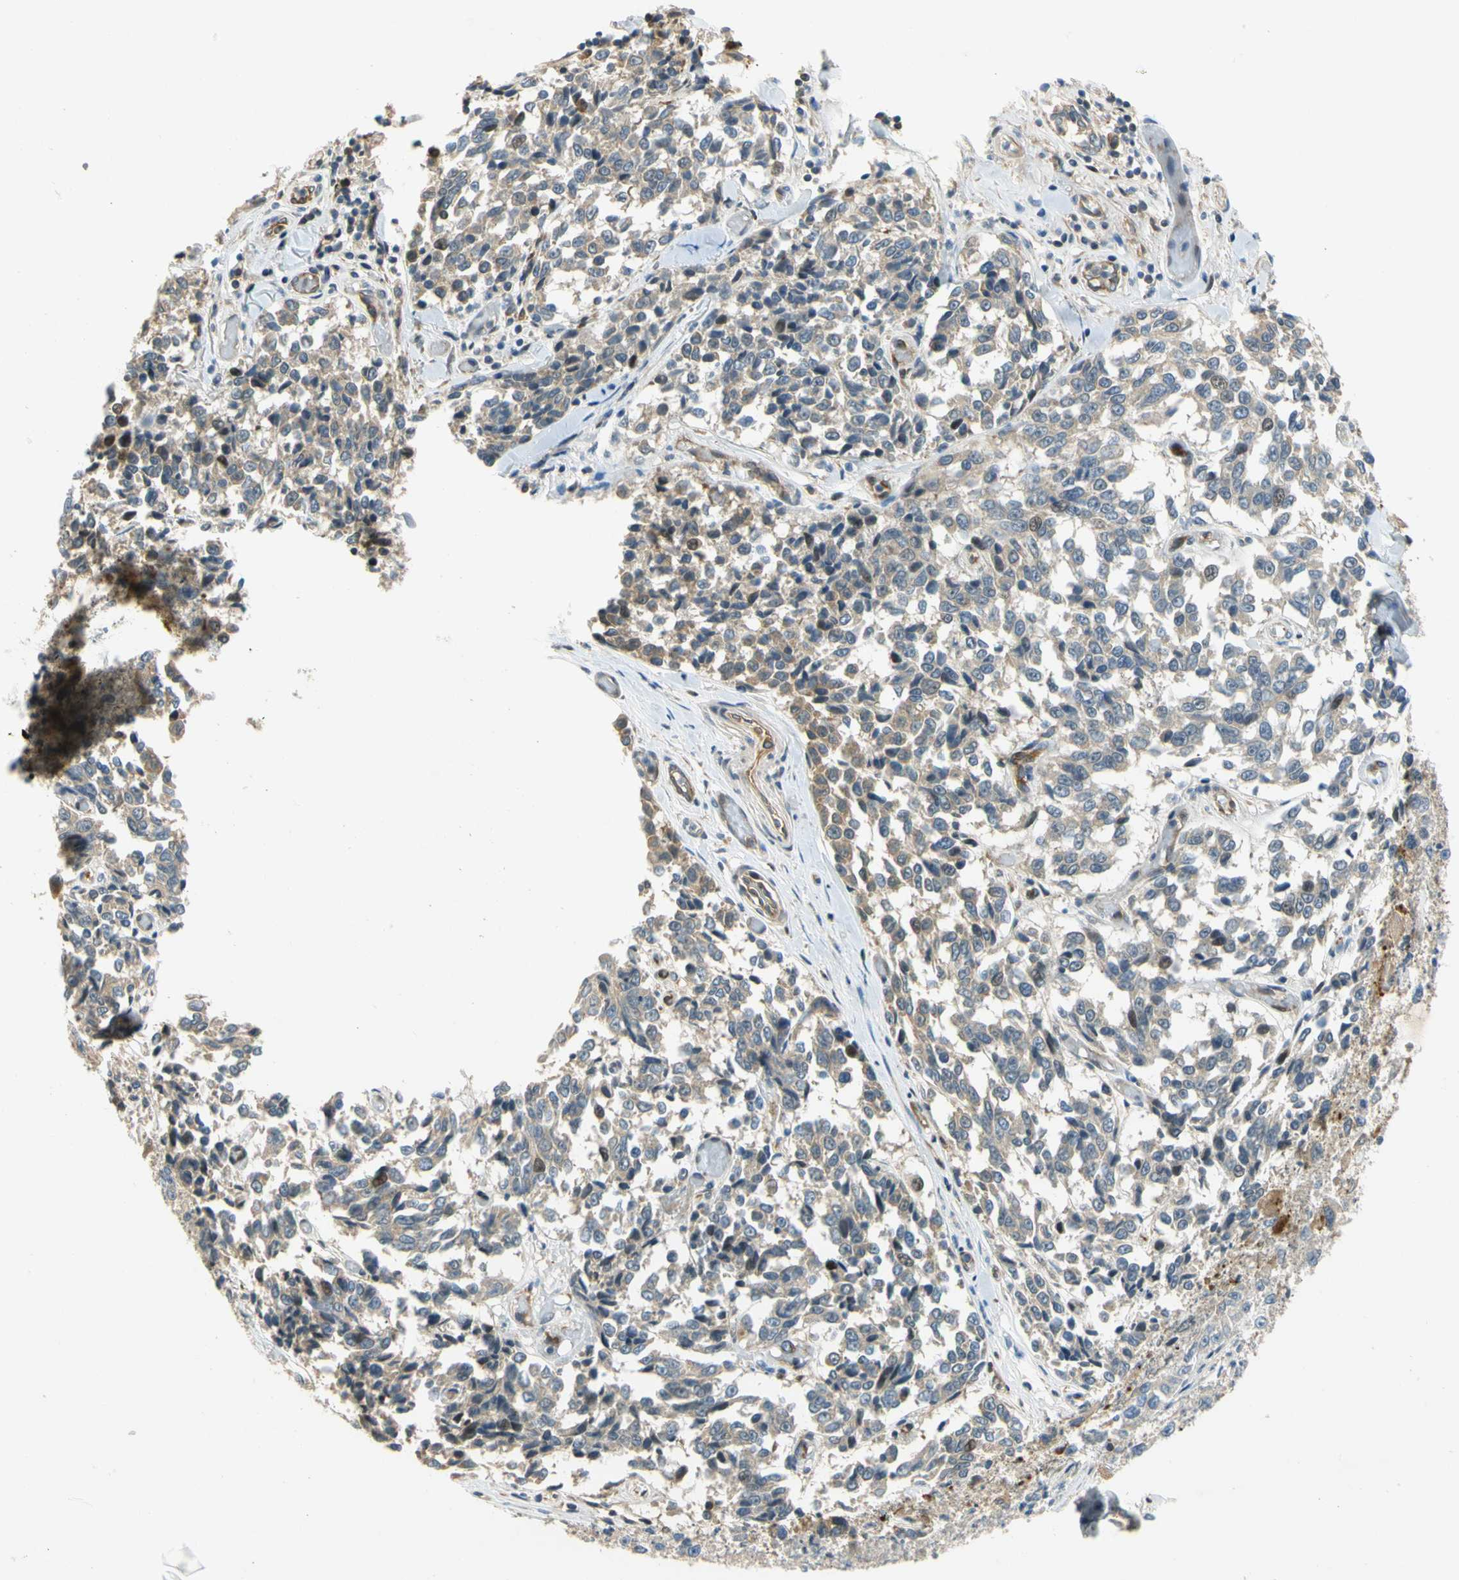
{"staining": {"intensity": "weak", "quantity": ">75%", "location": "cytoplasmic/membranous"}, "tissue": "melanoma", "cell_type": "Tumor cells", "image_type": "cancer", "snomed": [{"axis": "morphology", "description": "Malignant melanoma, NOS"}, {"axis": "topography", "description": "Skin"}], "caption": "Immunohistochemical staining of melanoma shows low levels of weak cytoplasmic/membranous protein expression in approximately >75% of tumor cells.", "gene": "GATD1", "patient": {"sex": "female", "age": 64}}